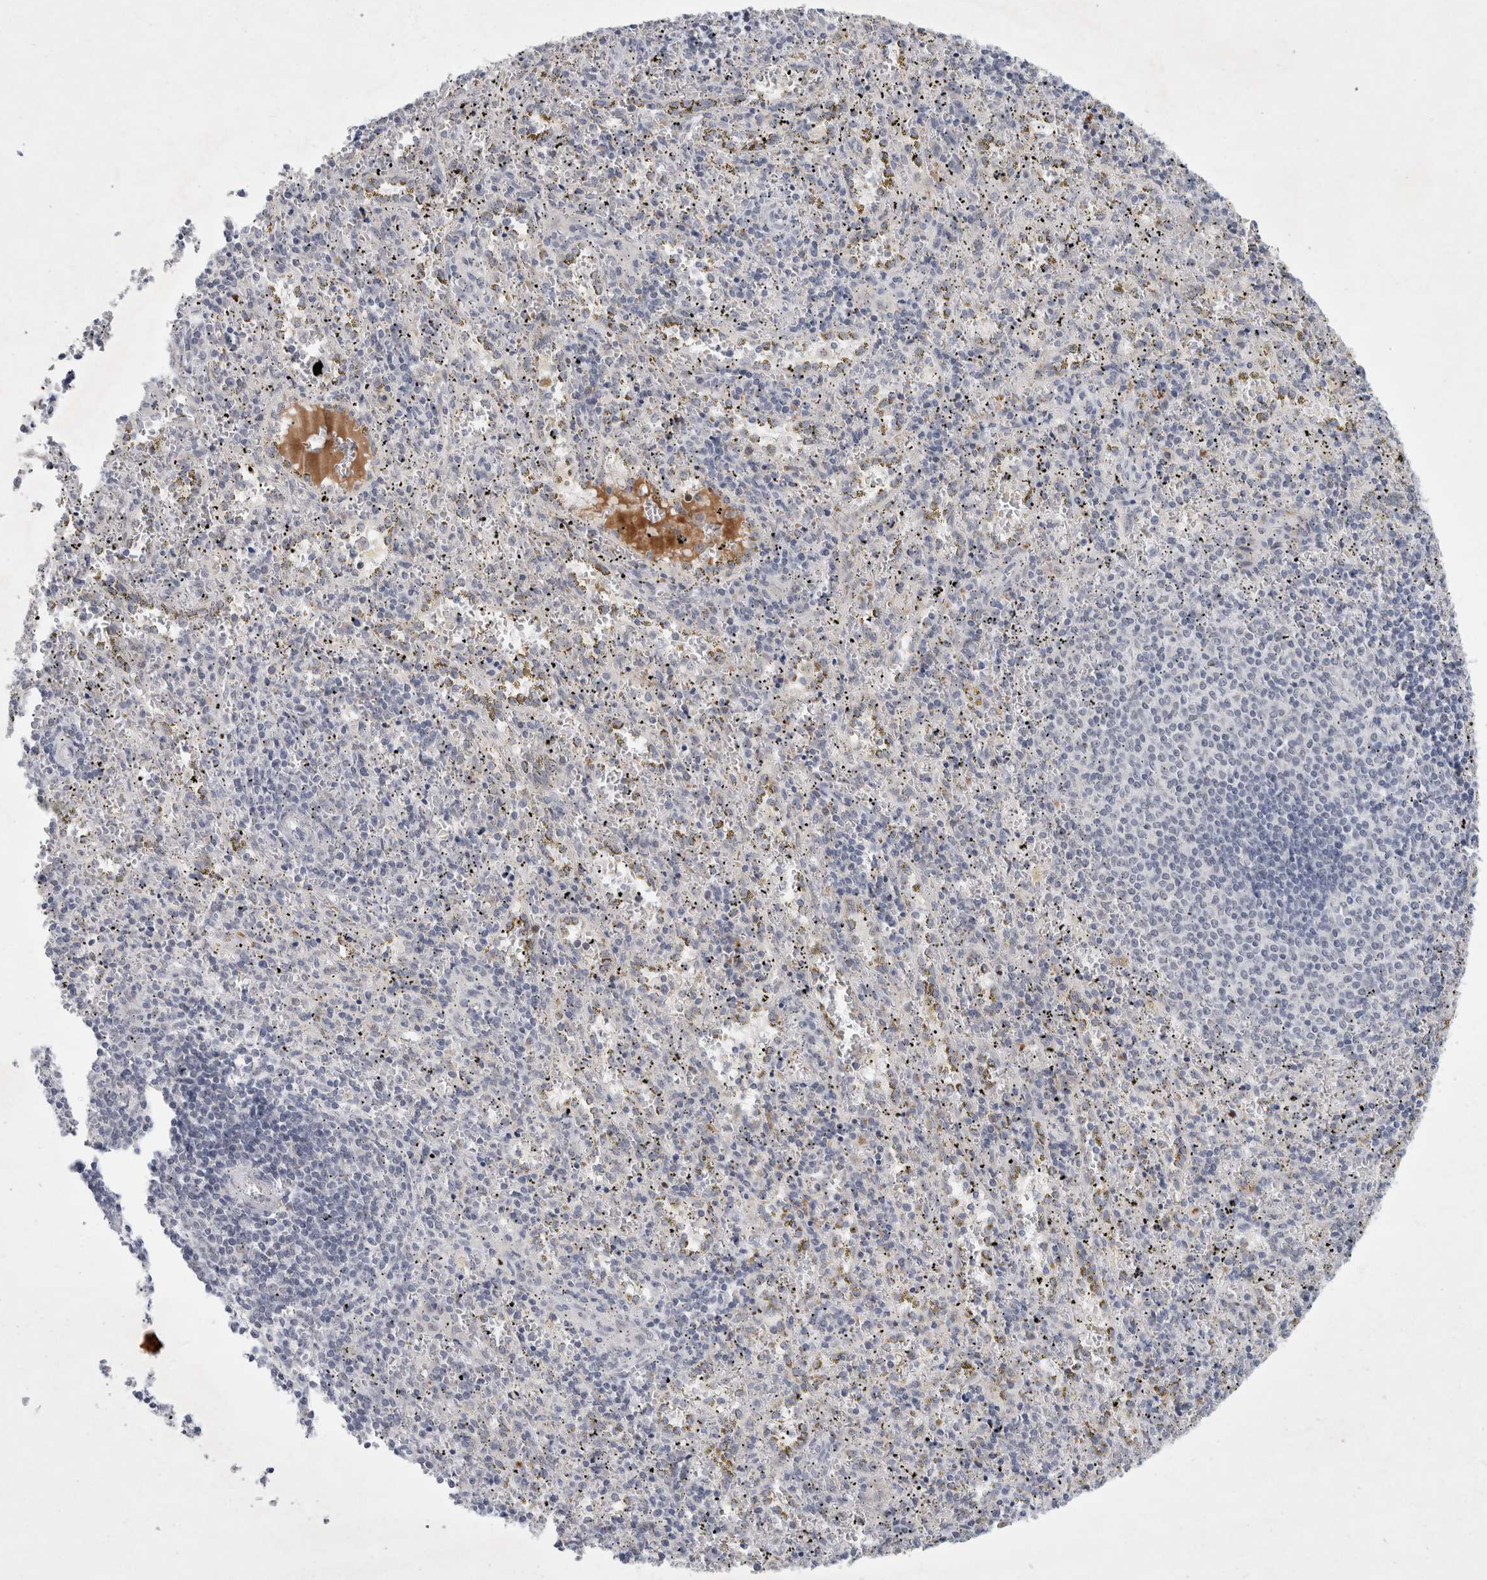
{"staining": {"intensity": "negative", "quantity": "none", "location": "none"}, "tissue": "spleen", "cell_type": "Cells in red pulp", "image_type": "normal", "snomed": [{"axis": "morphology", "description": "Normal tissue, NOS"}, {"axis": "topography", "description": "Spleen"}], "caption": "Spleen stained for a protein using IHC demonstrates no expression cells in red pulp.", "gene": "NIPA1", "patient": {"sex": "male", "age": 11}}